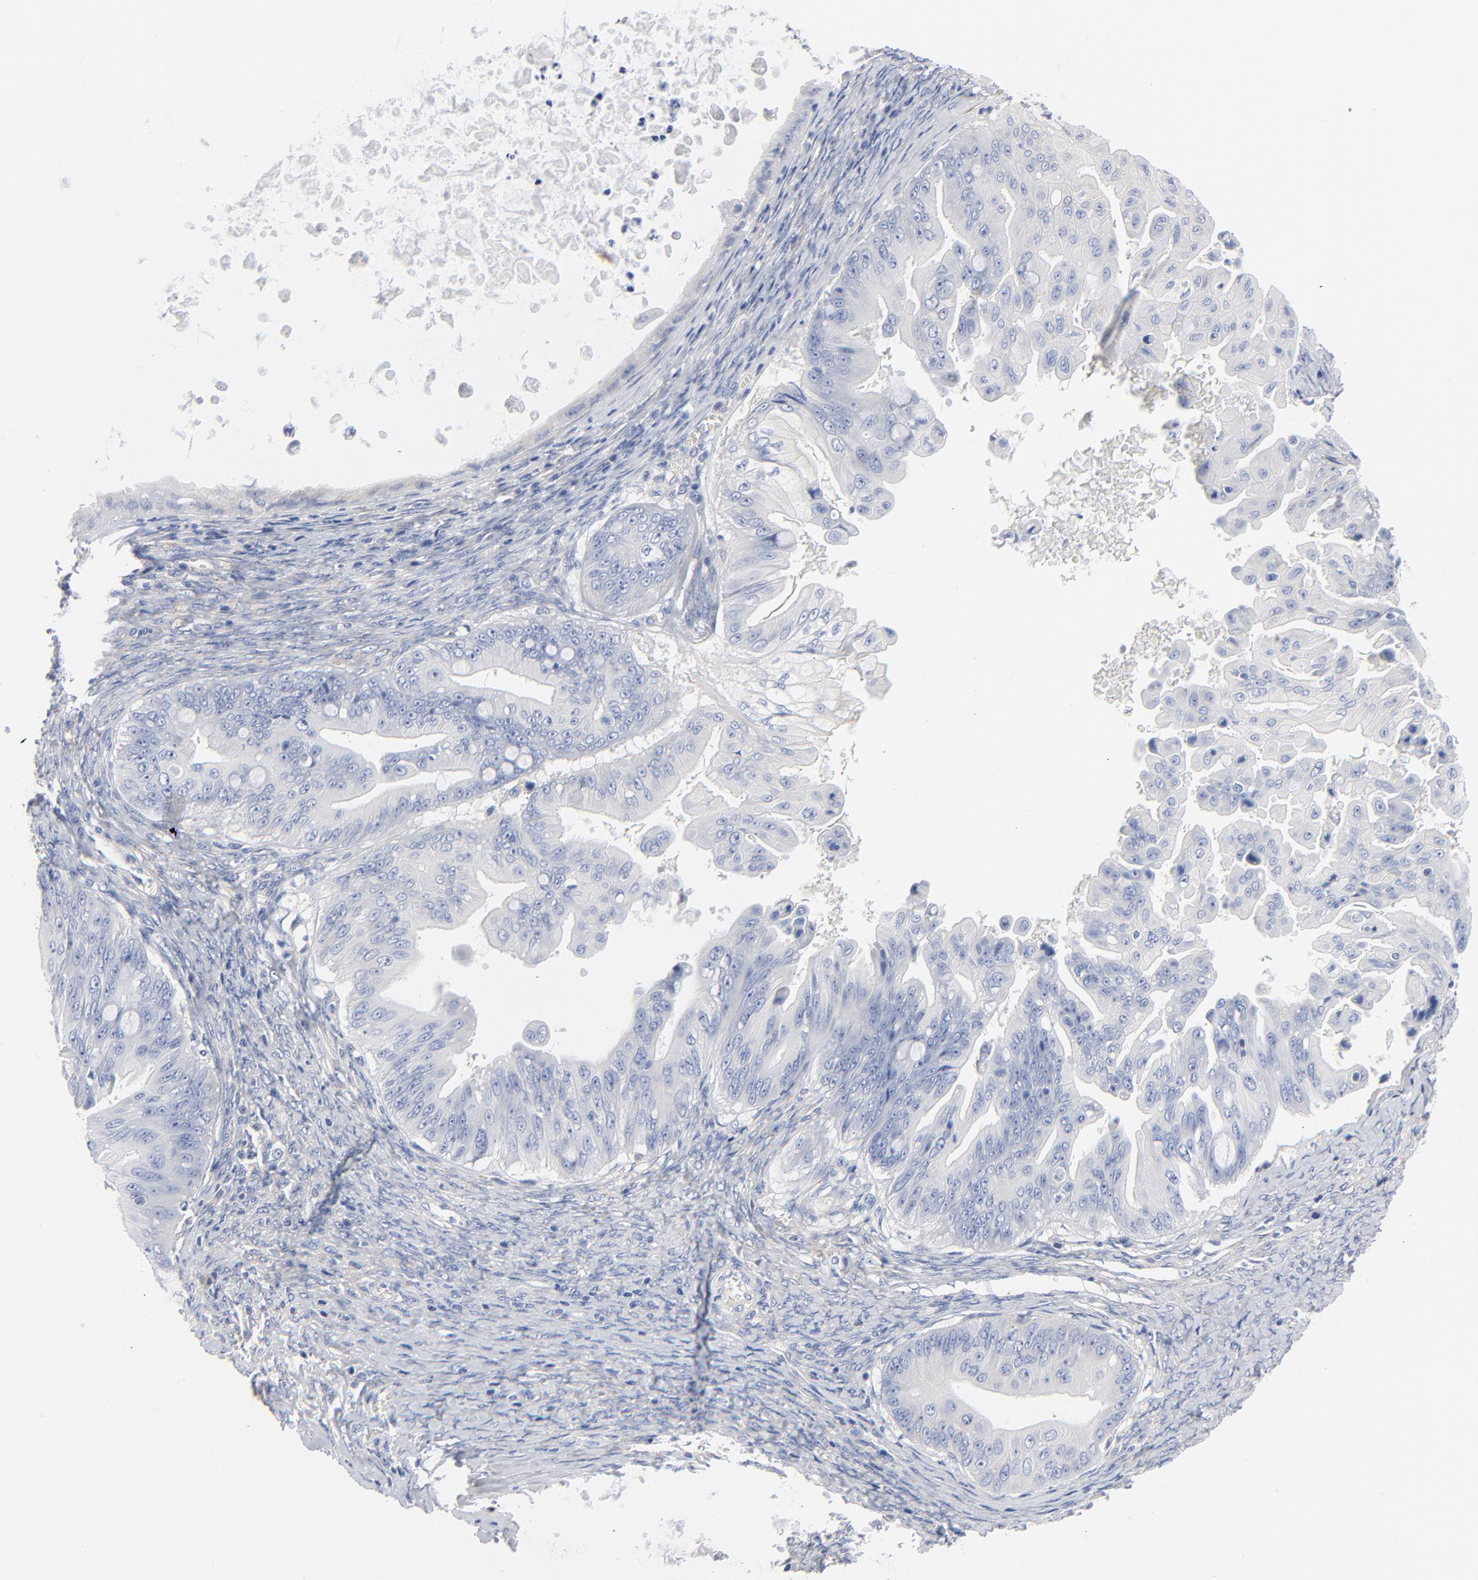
{"staining": {"intensity": "negative", "quantity": "none", "location": "none"}, "tissue": "ovarian cancer", "cell_type": "Tumor cells", "image_type": "cancer", "snomed": [{"axis": "morphology", "description": "Cystadenocarcinoma, mucinous, NOS"}, {"axis": "topography", "description": "Ovary"}], "caption": "Immunohistochemistry of ovarian cancer shows no expression in tumor cells.", "gene": "STAT2", "patient": {"sex": "female", "age": 37}}